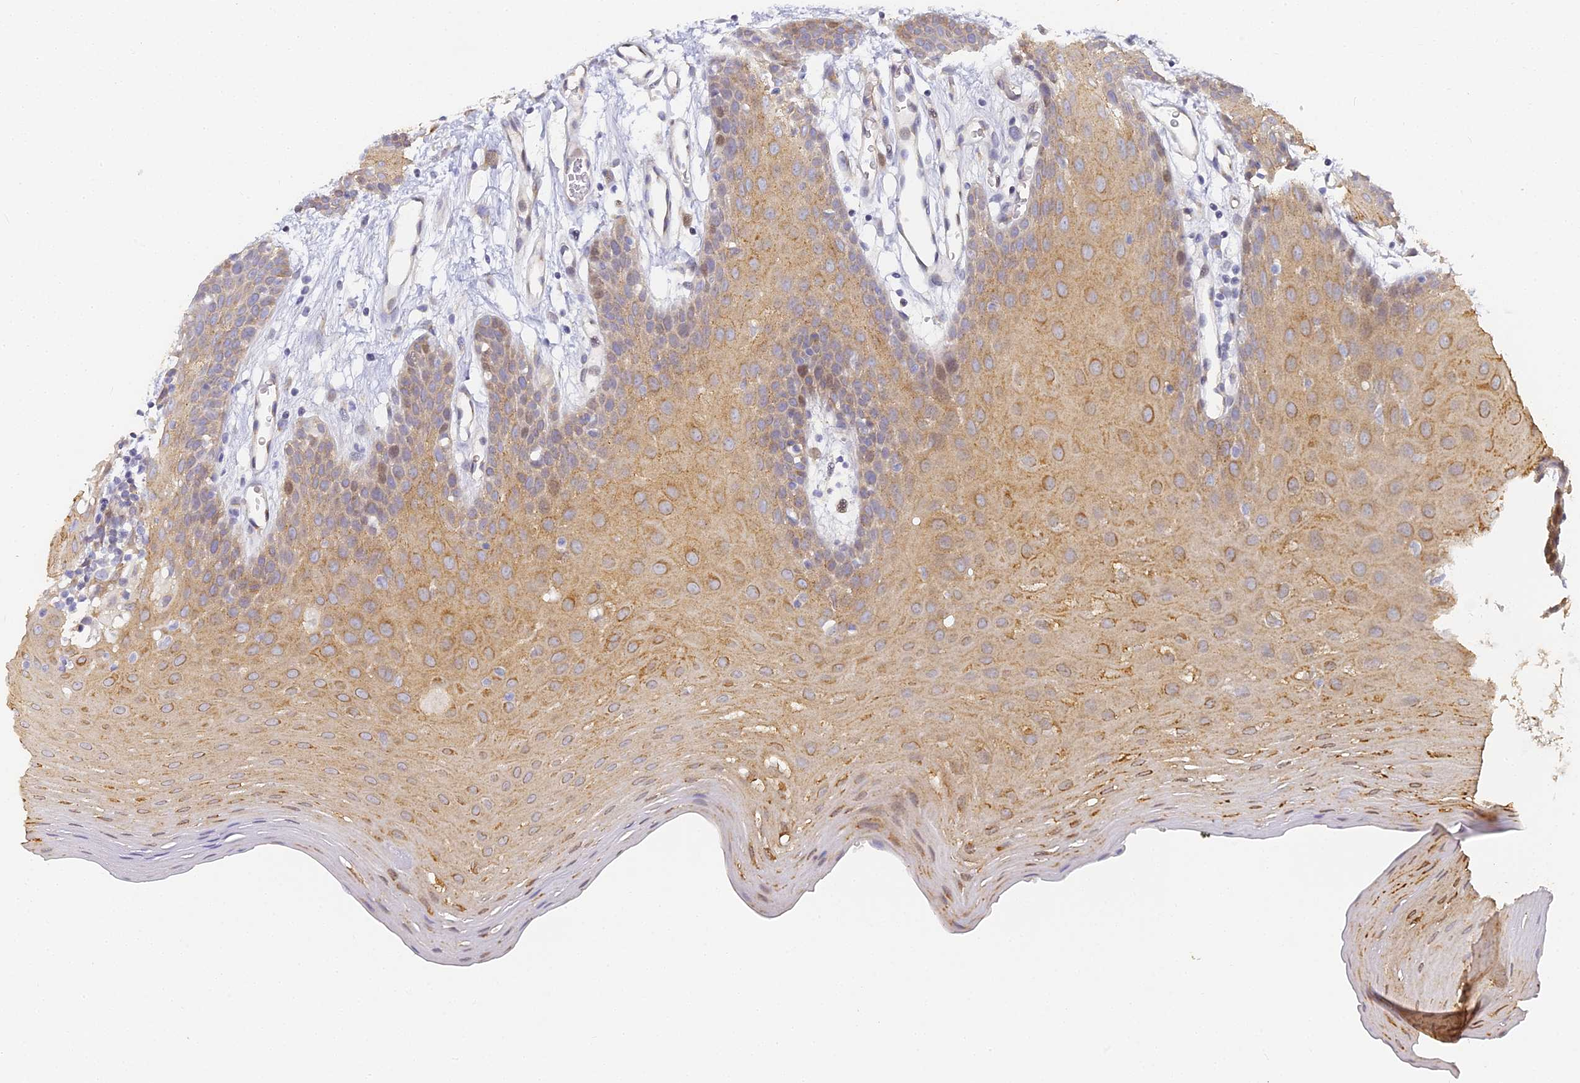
{"staining": {"intensity": "moderate", "quantity": ">75%", "location": "cytoplasmic/membranous,nuclear"}, "tissue": "oral mucosa", "cell_type": "Squamous epithelial cells", "image_type": "normal", "snomed": [{"axis": "morphology", "description": "Normal tissue, NOS"}, {"axis": "topography", "description": "Skeletal muscle"}, {"axis": "topography", "description": "Oral tissue"}, {"axis": "topography", "description": "Salivary gland"}, {"axis": "topography", "description": "Peripheral nerve tissue"}], "caption": "Immunohistochemistry staining of unremarkable oral mucosa, which shows medium levels of moderate cytoplasmic/membranous,nuclear staining in approximately >75% of squamous epithelial cells indicating moderate cytoplasmic/membranous,nuclear protein expression. The staining was performed using DAB (3,3'-diaminobenzidine) (brown) for protein detection and nuclei were counterstained in hematoxylin (blue).", "gene": "GJA1", "patient": {"sex": "male", "age": 54}}